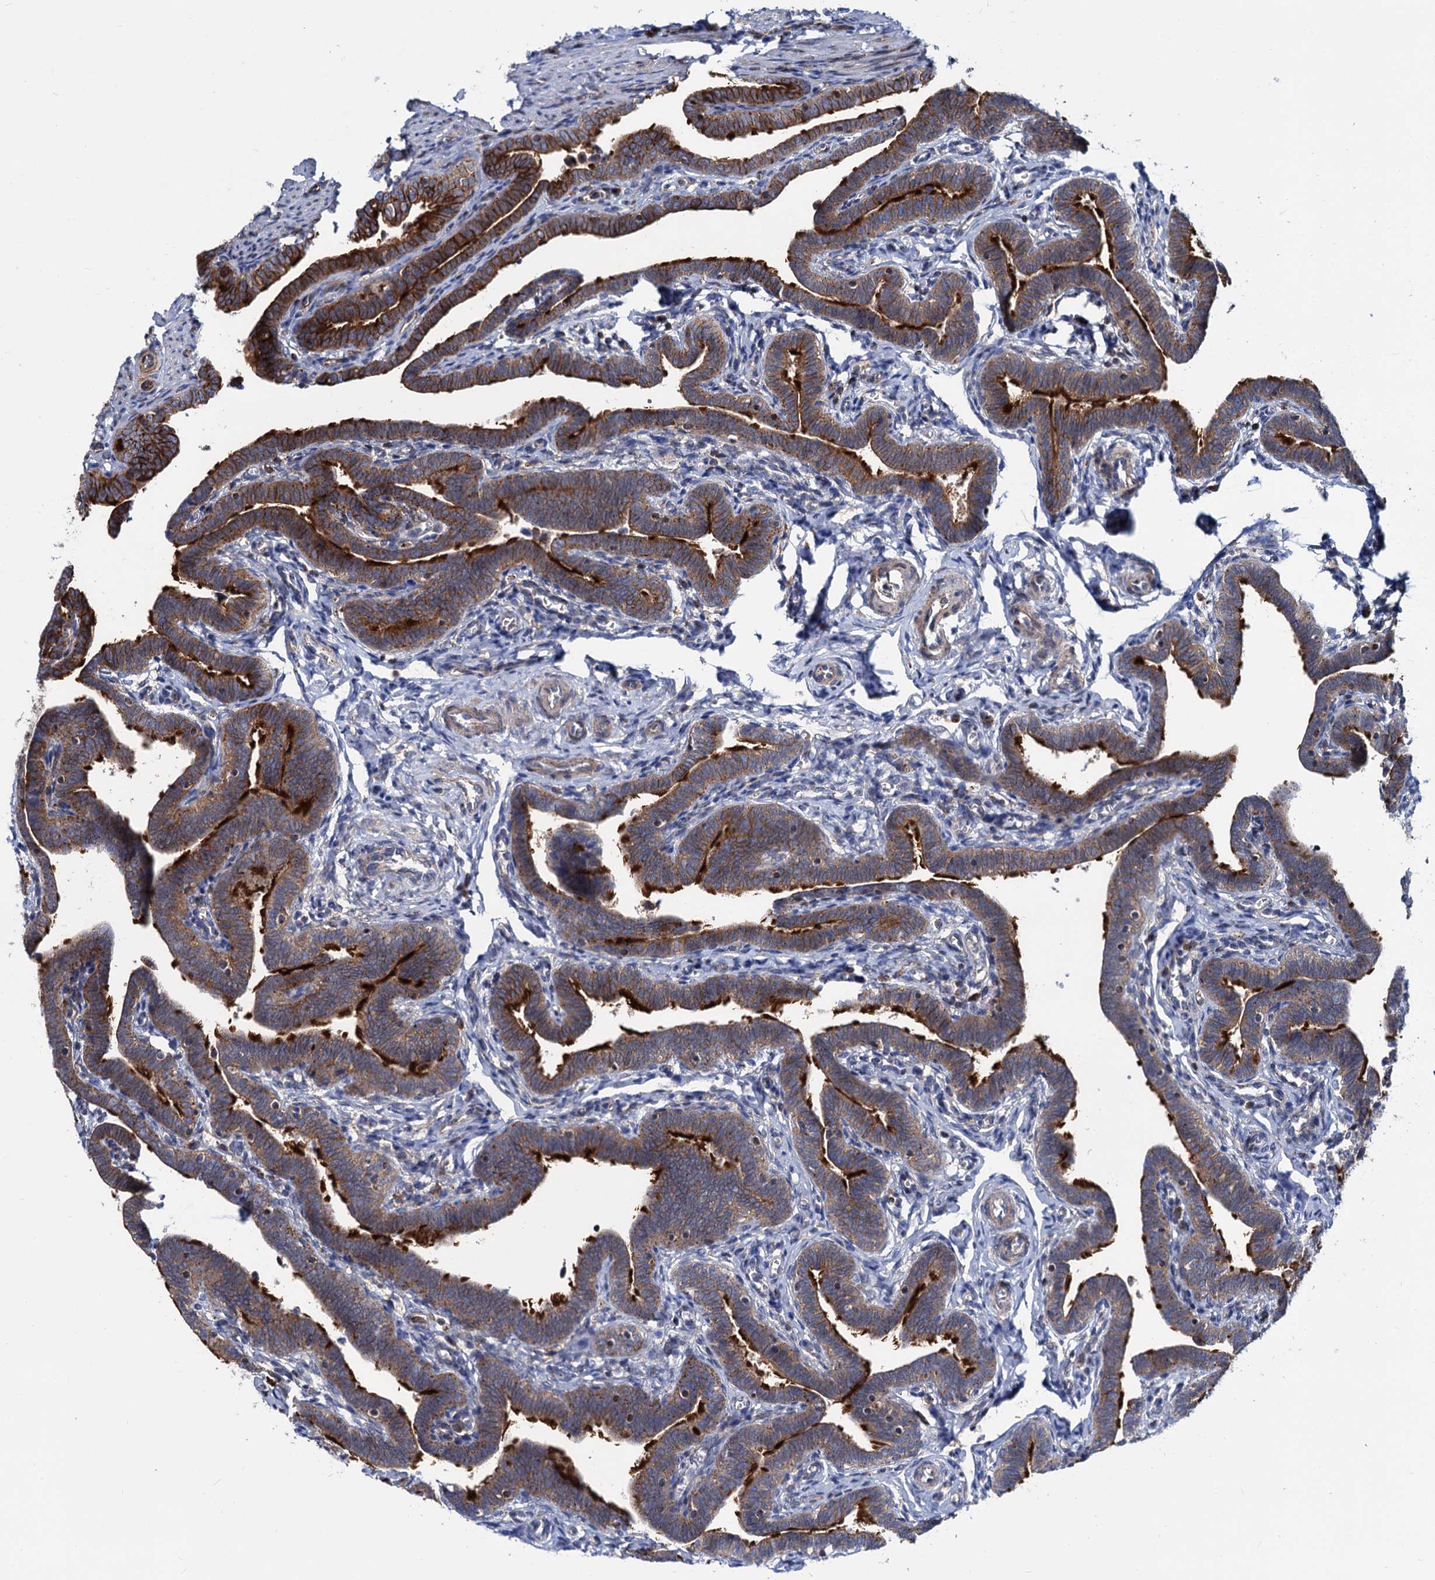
{"staining": {"intensity": "strong", "quantity": "25%-75%", "location": "cytoplasmic/membranous"}, "tissue": "fallopian tube", "cell_type": "Glandular cells", "image_type": "normal", "snomed": [{"axis": "morphology", "description": "Normal tissue, NOS"}, {"axis": "topography", "description": "Fallopian tube"}], "caption": "Normal fallopian tube shows strong cytoplasmic/membranous positivity in about 25%-75% of glandular cells.", "gene": "PSEN1", "patient": {"sex": "female", "age": 36}}